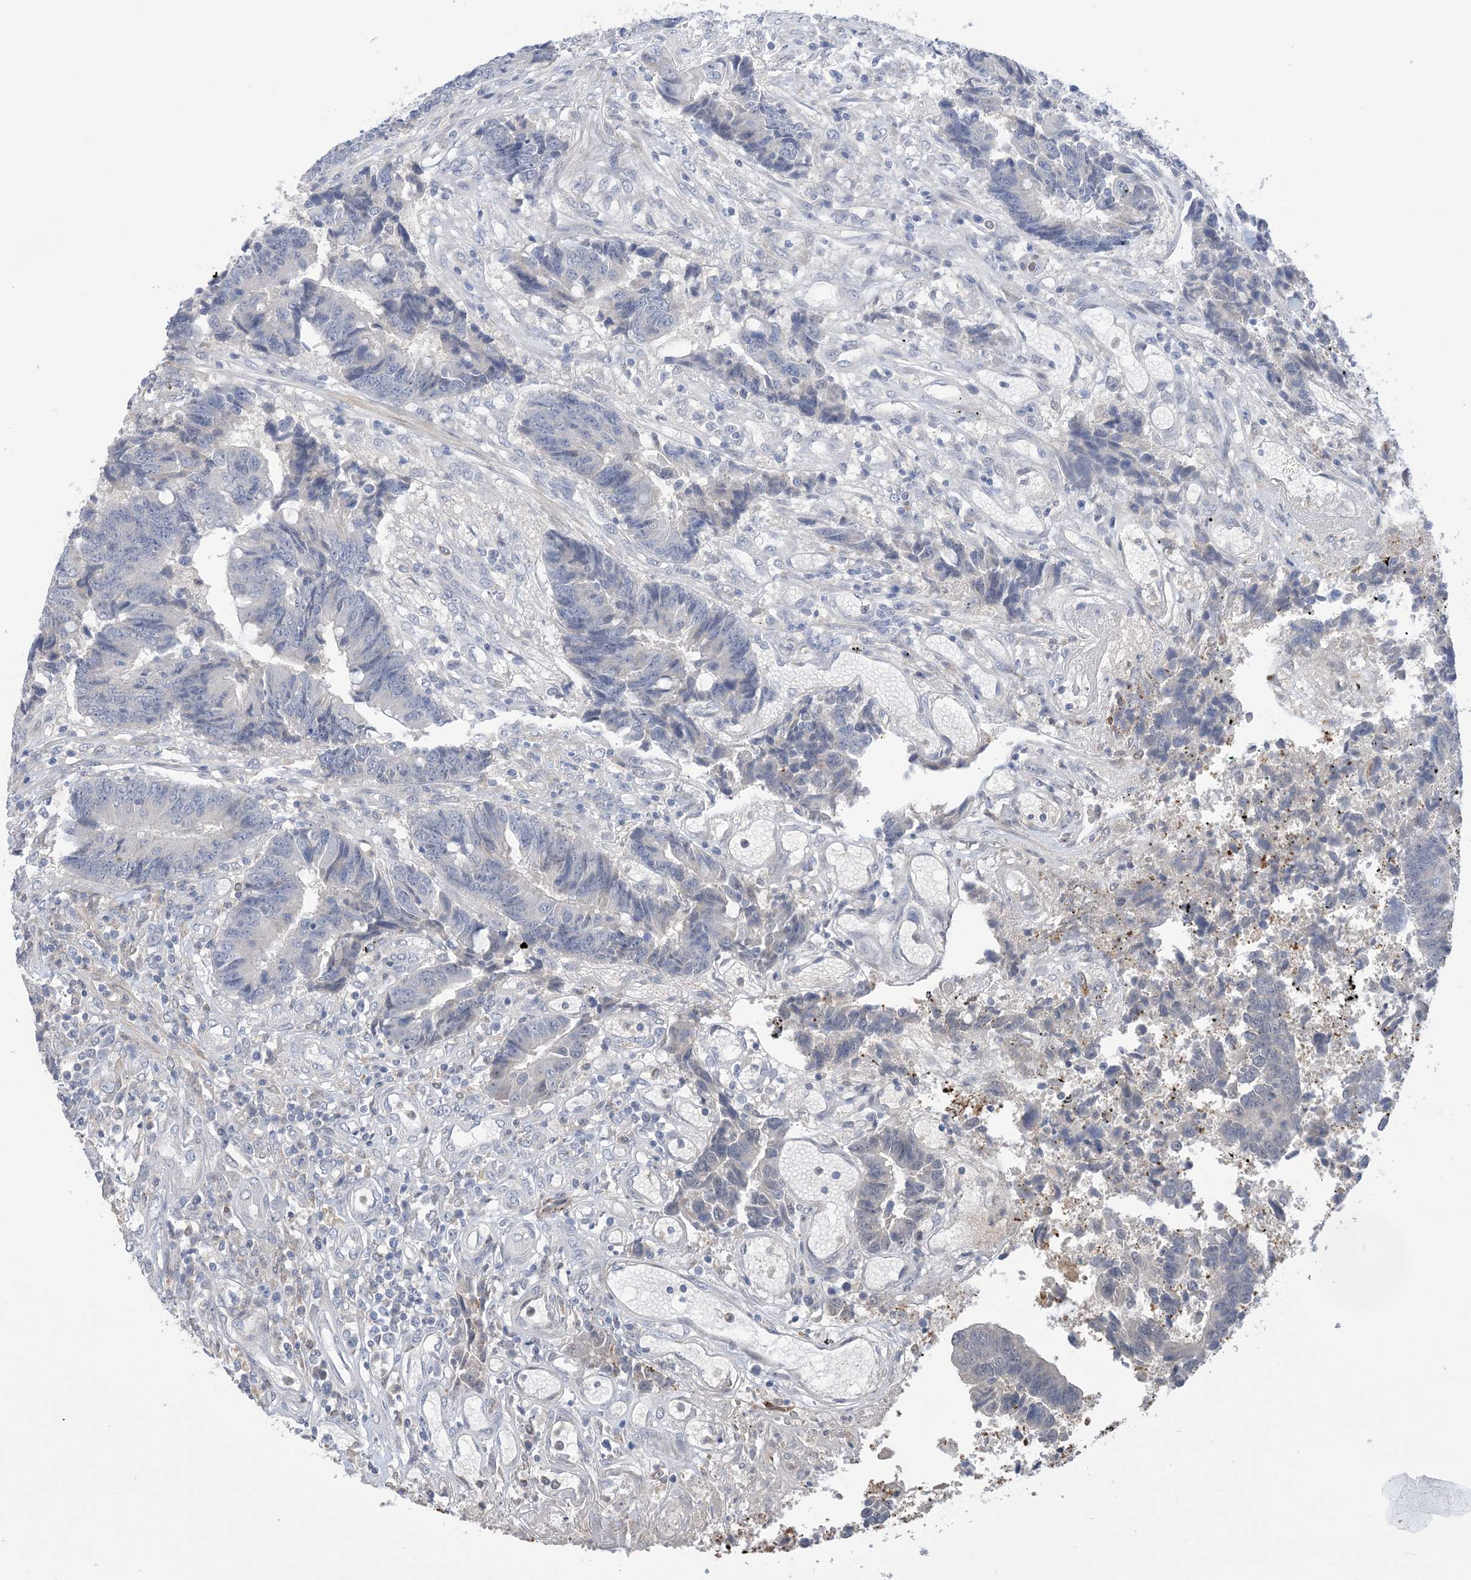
{"staining": {"intensity": "negative", "quantity": "none", "location": "none"}, "tissue": "colorectal cancer", "cell_type": "Tumor cells", "image_type": "cancer", "snomed": [{"axis": "morphology", "description": "Adenocarcinoma, NOS"}, {"axis": "topography", "description": "Rectum"}], "caption": "IHC of human adenocarcinoma (colorectal) displays no staining in tumor cells. Brightfield microscopy of IHC stained with DAB (3,3'-diaminobenzidine) (brown) and hematoxylin (blue), captured at high magnification.", "gene": "TTYH1", "patient": {"sex": "male", "age": 84}}